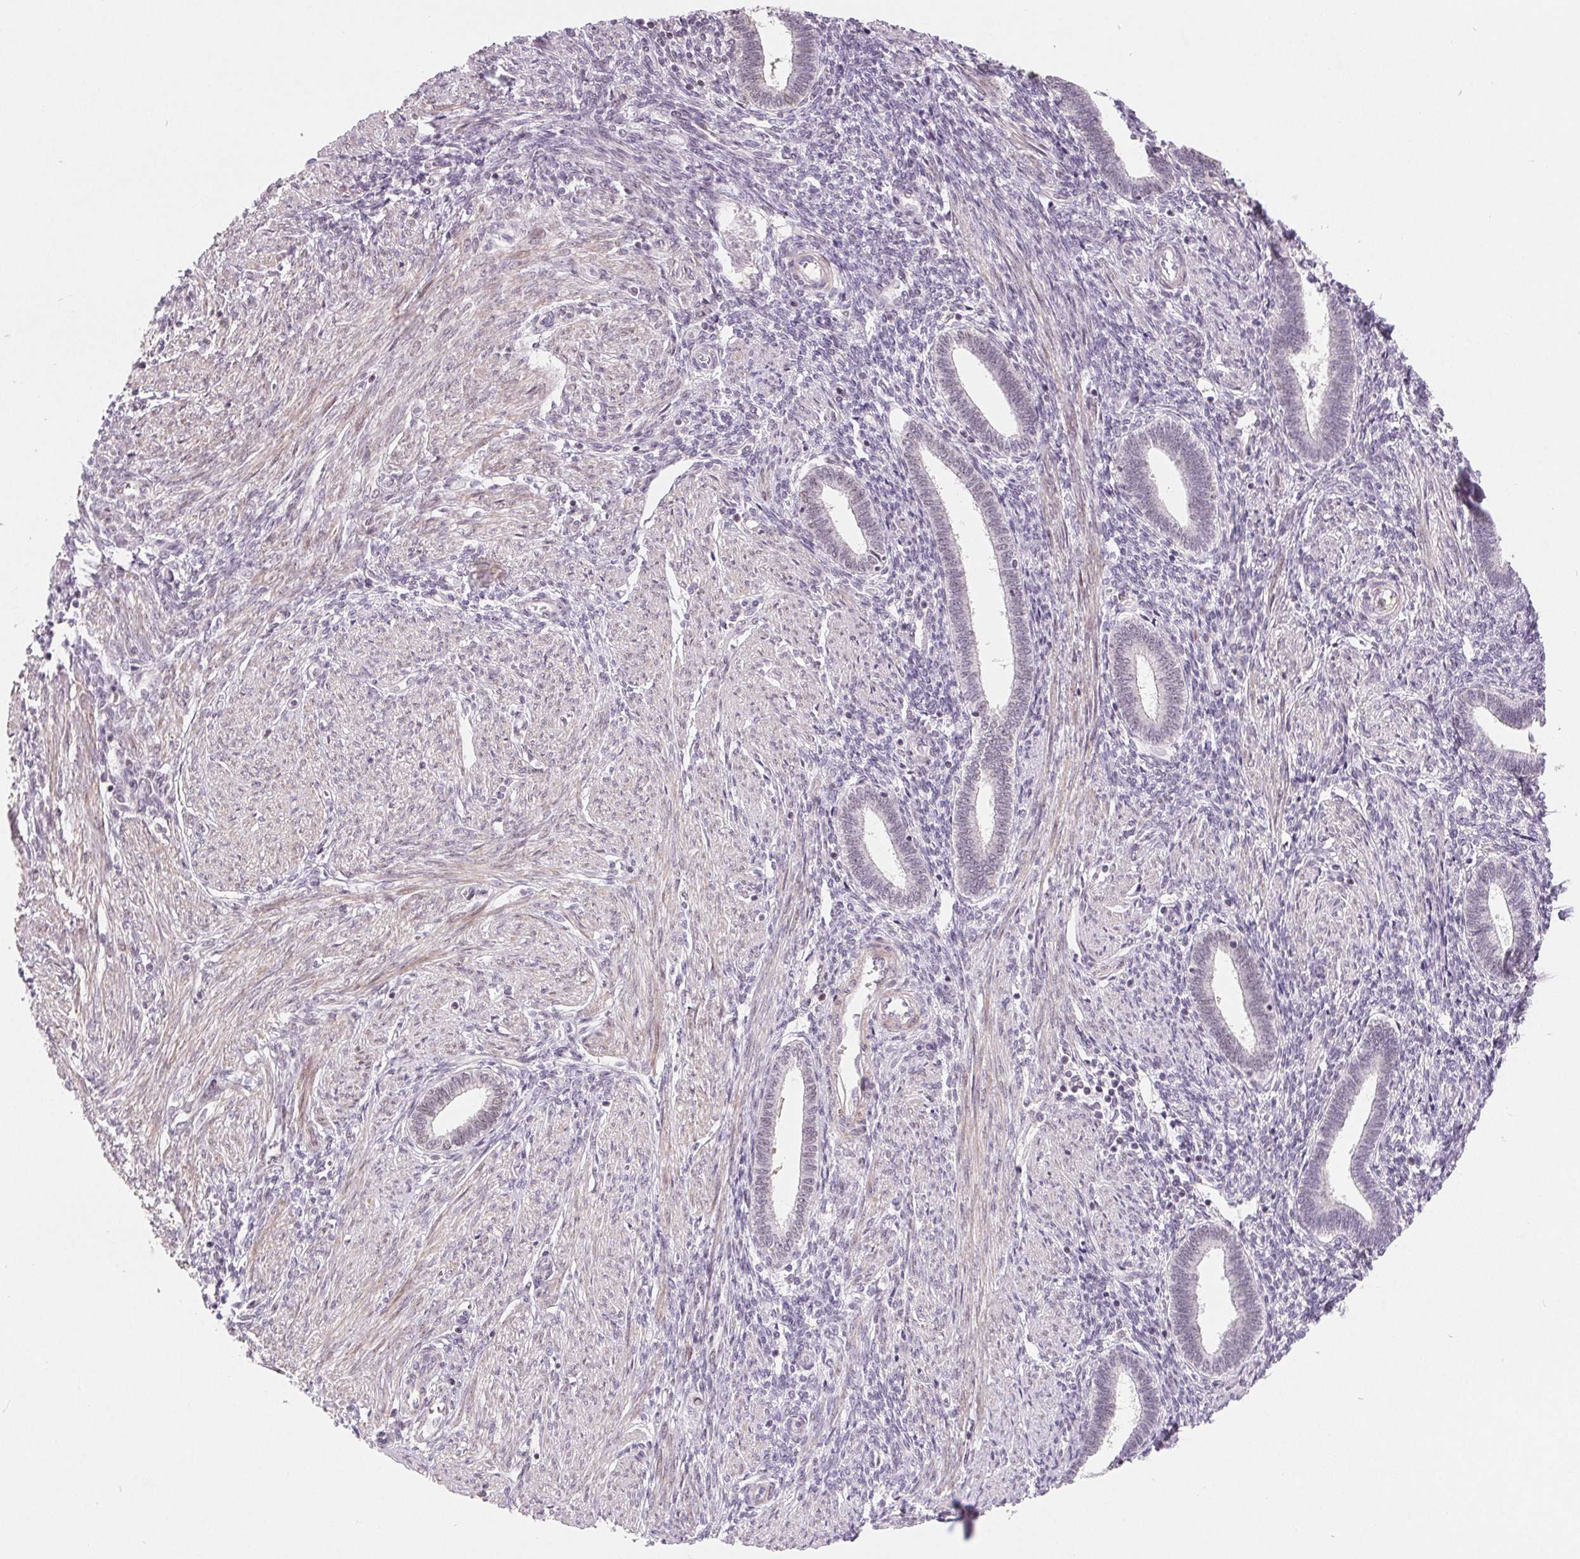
{"staining": {"intensity": "weak", "quantity": "<25%", "location": "nuclear"}, "tissue": "endometrium", "cell_type": "Cells in endometrial stroma", "image_type": "normal", "snomed": [{"axis": "morphology", "description": "Normal tissue, NOS"}, {"axis": "topography", "description": "Endometrium"}], "caption": "High power microscopy photomicrograph of an IHC photomicrograph of unremarkable endometrium, revealing no significant staining in cells in endometrial stroma.", "gene": "NRG2", "patient": {"sex": "female", "age": 42}}